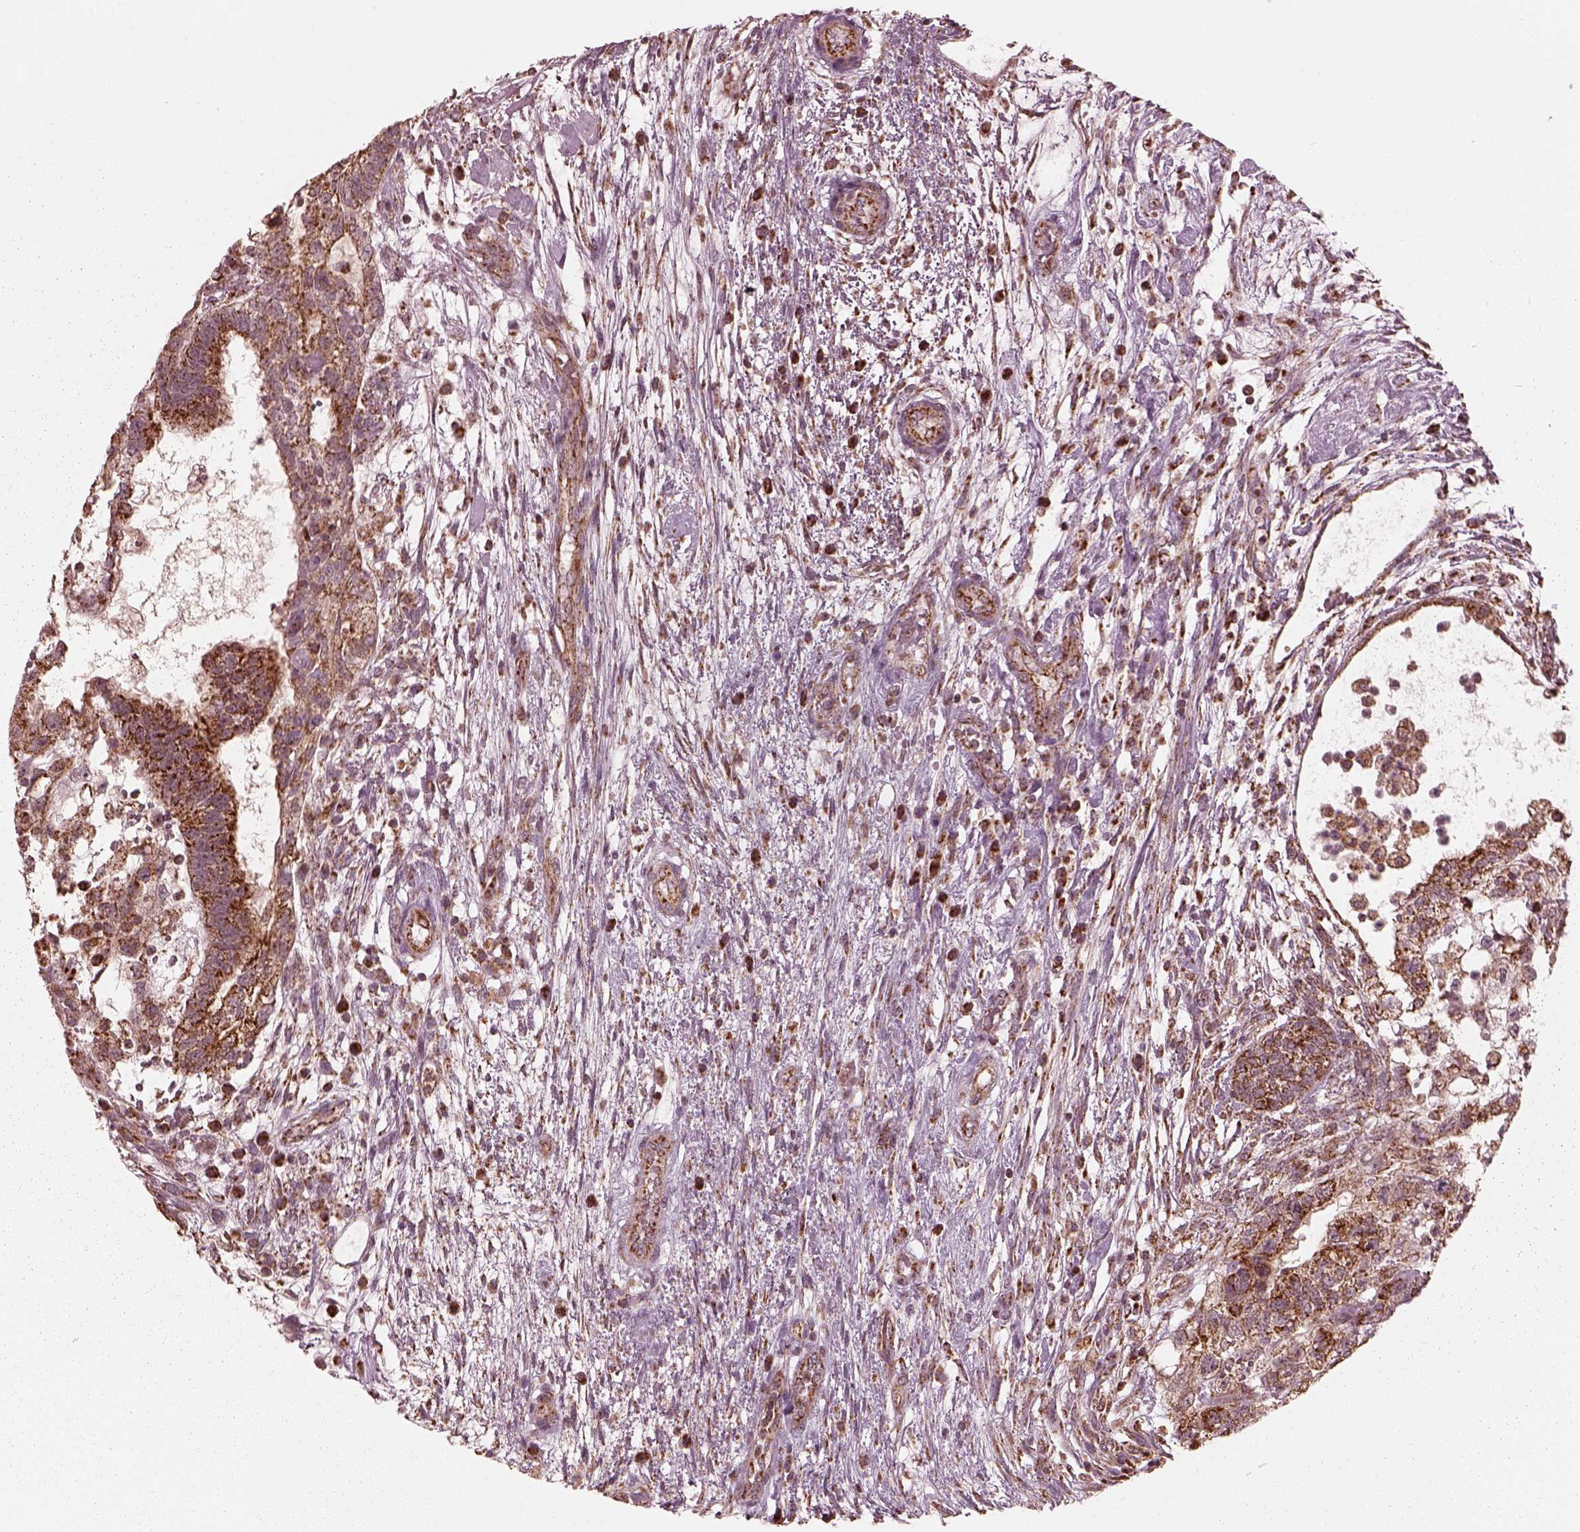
{"staining": {"intensity": "strong", "quantity": "25%-75%", "location": "cytoplasmic/membranous"}, "tissue": "testis cancer", "cell_type": "Tumor cells", "image_type": "cancer", "snomed": [{"axis": "morphology", "description": "Normal tissue, NOS"}, {"axis": "morphology", "description": "Carcinoma, Embryonal, NOS"}, {"axis": "topography", "description": "Testis"}, {"axis": "topography", "description": "Epididymis"}], "caption": "High-magnification brightfield microscopy of testis embryonal carcinoma stained with DAB (brown) and counterstained with hematoxylin (blue). tumor cells exhibit strong cytoplasmic/membranous positivity is seen in approximately25%-75% of cells.", "gene": "NDUFB10", "patient": {"sex": "male", "age": 32}}